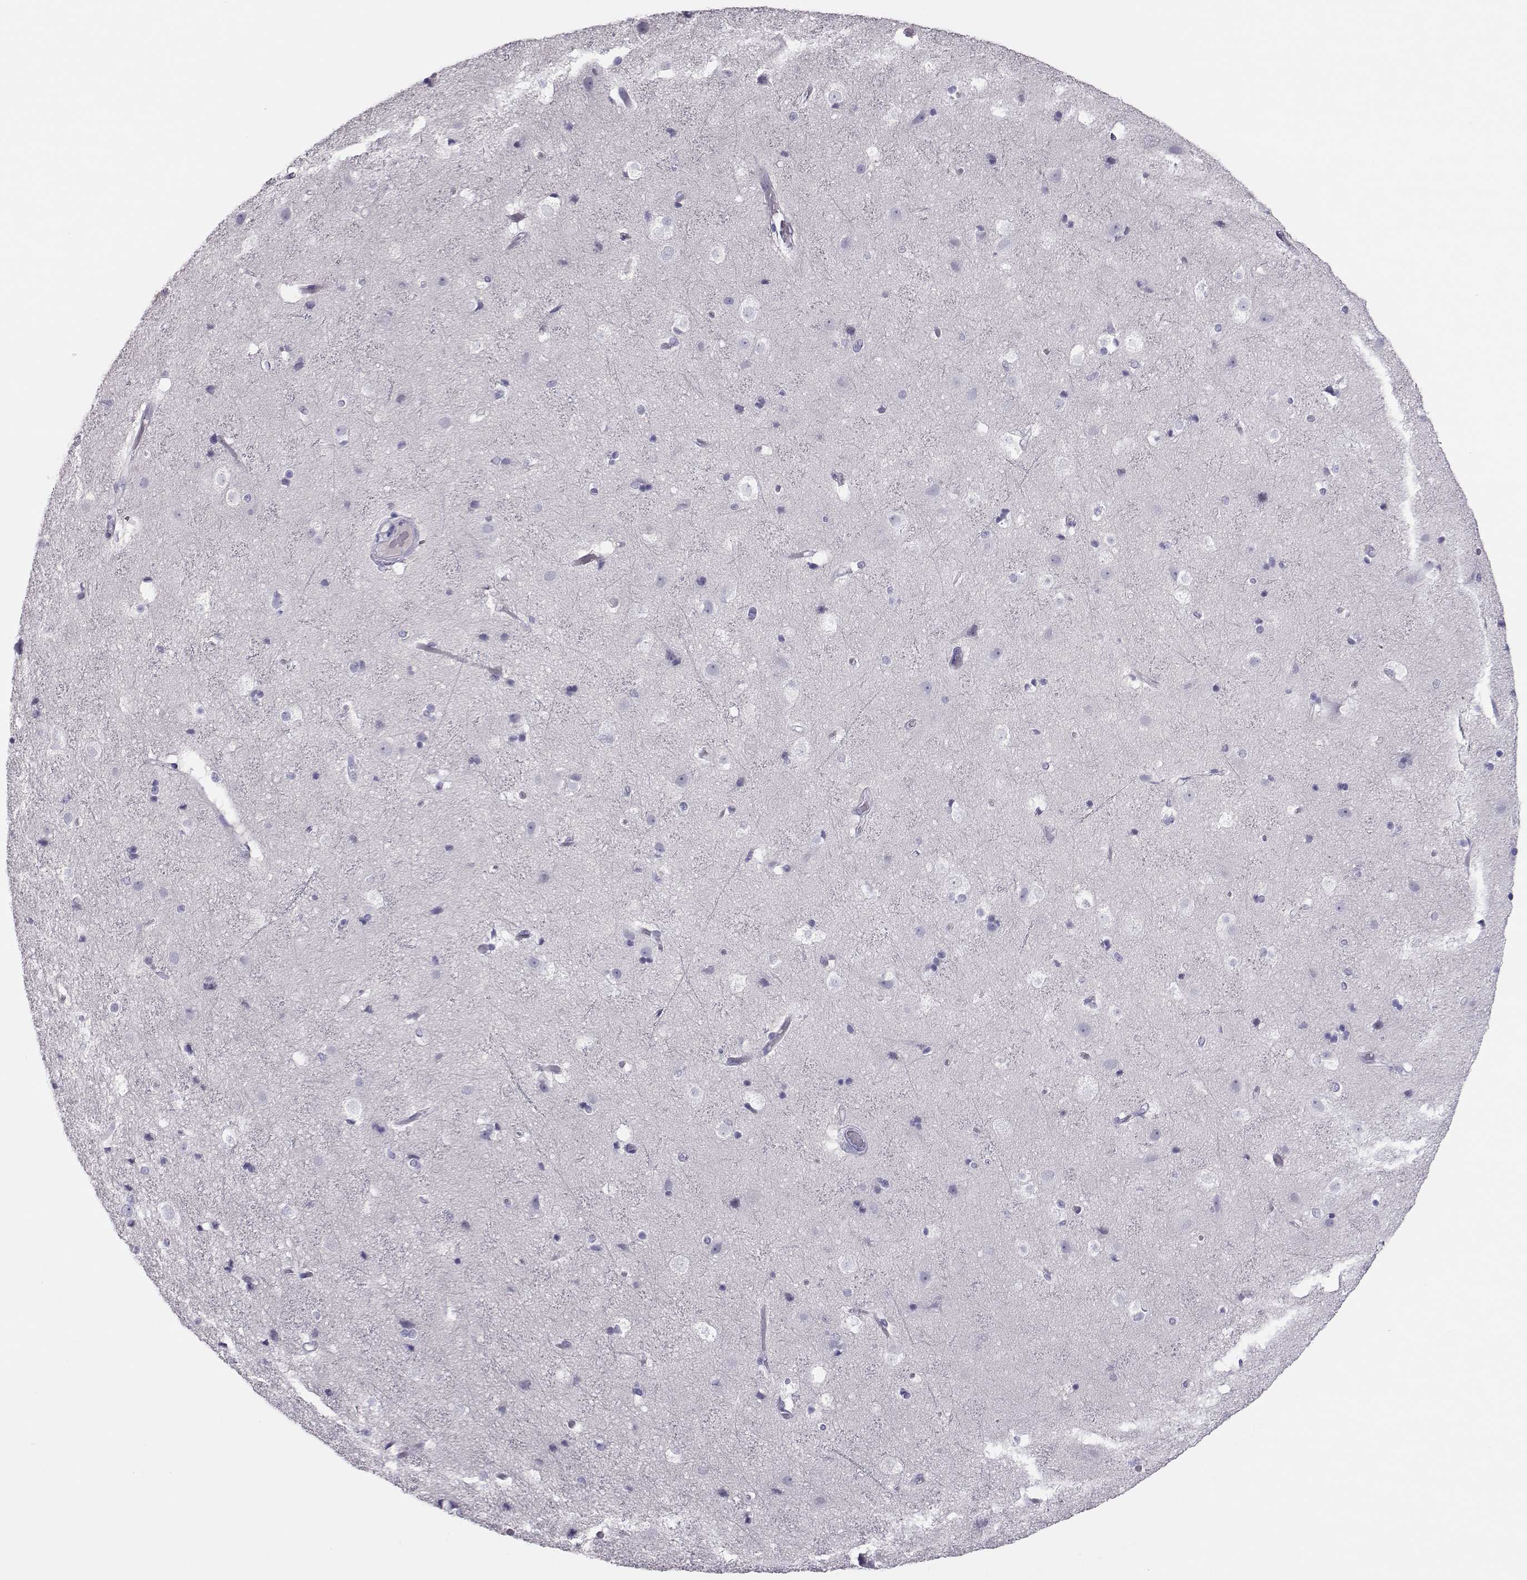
{"staining": {"intensity": "negative", "quantity": "none", "location": "none"}, "tissue": "cerebral cortex", "cell_type": "Endothelial cells", "image_type": "normal", "snomed": [{"axis": "morphology", "description": "Normal tissue, NOS"}, {"axis": "topography", "description": "Cerebral cortex"}], "caption": "Immunohistochemistry (IHC) histopathology image of benign cerebral cortex: human cerebral cortex stained with DAB (3,3'-diaminobenzidine) displays no significant protein positivity in endothelial cells.", "gene": "TRPM7", "patient": {"sex": "female", "age": 52}}